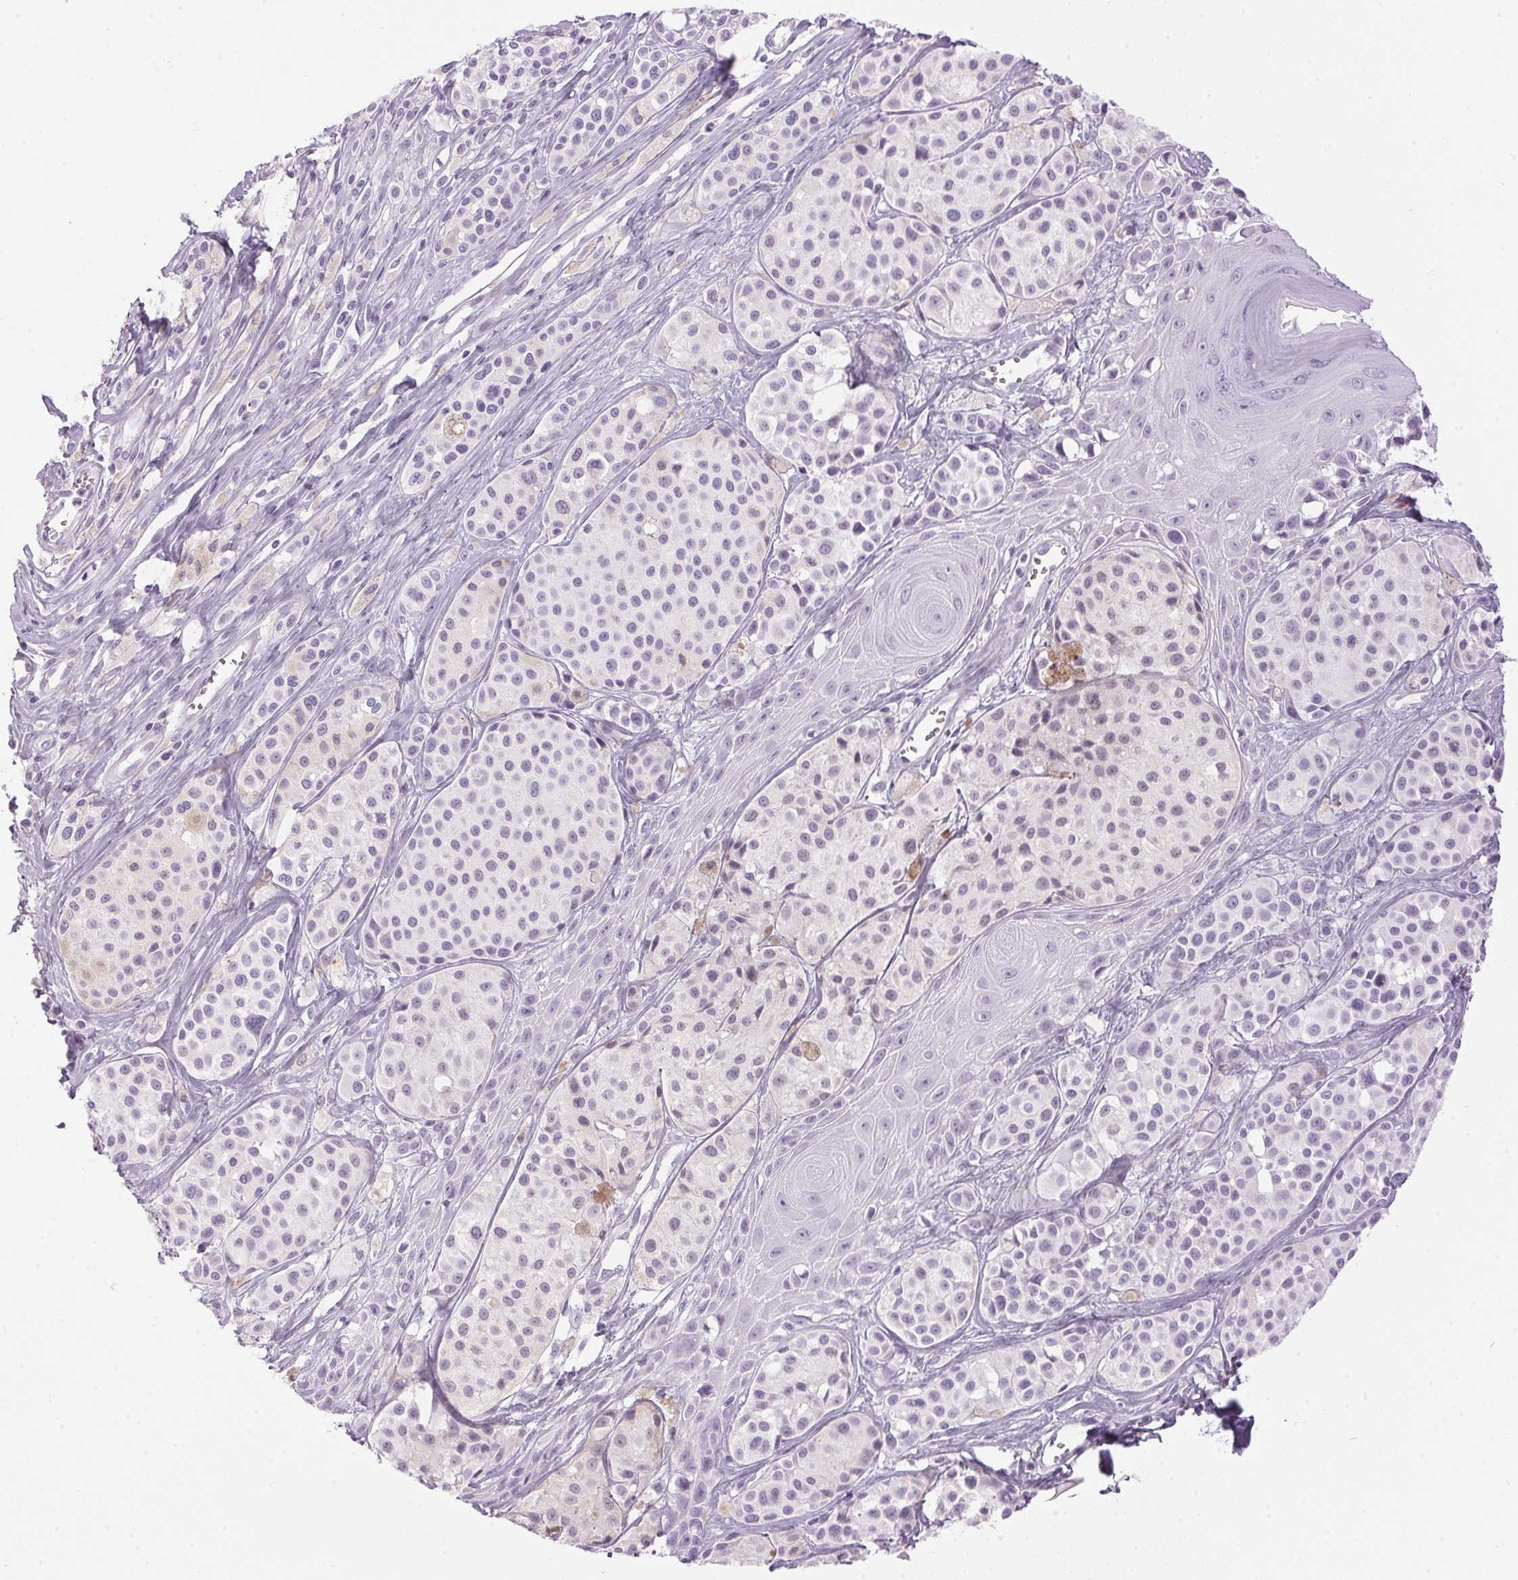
{"staining": {"intensity": "negative", "quantity": "none", "location": "none"}, "tissue": "melanoma", "cell_type": "Tumor cells", "image_type": "cancer", "snomed": [{"axis": "morphology", "description": "Malignant melanoma, NOS"}, {"axis": "topography", "description": "Skin"}], "caption": "A high-resolution image shows IHC staining of malignant melanoma, which exhibits no significant staining in tumor cells. (DAB IHC with hematoxylin counter stain).", "gene": "SP7", "patient": {"sex": "male", "age": 77}}